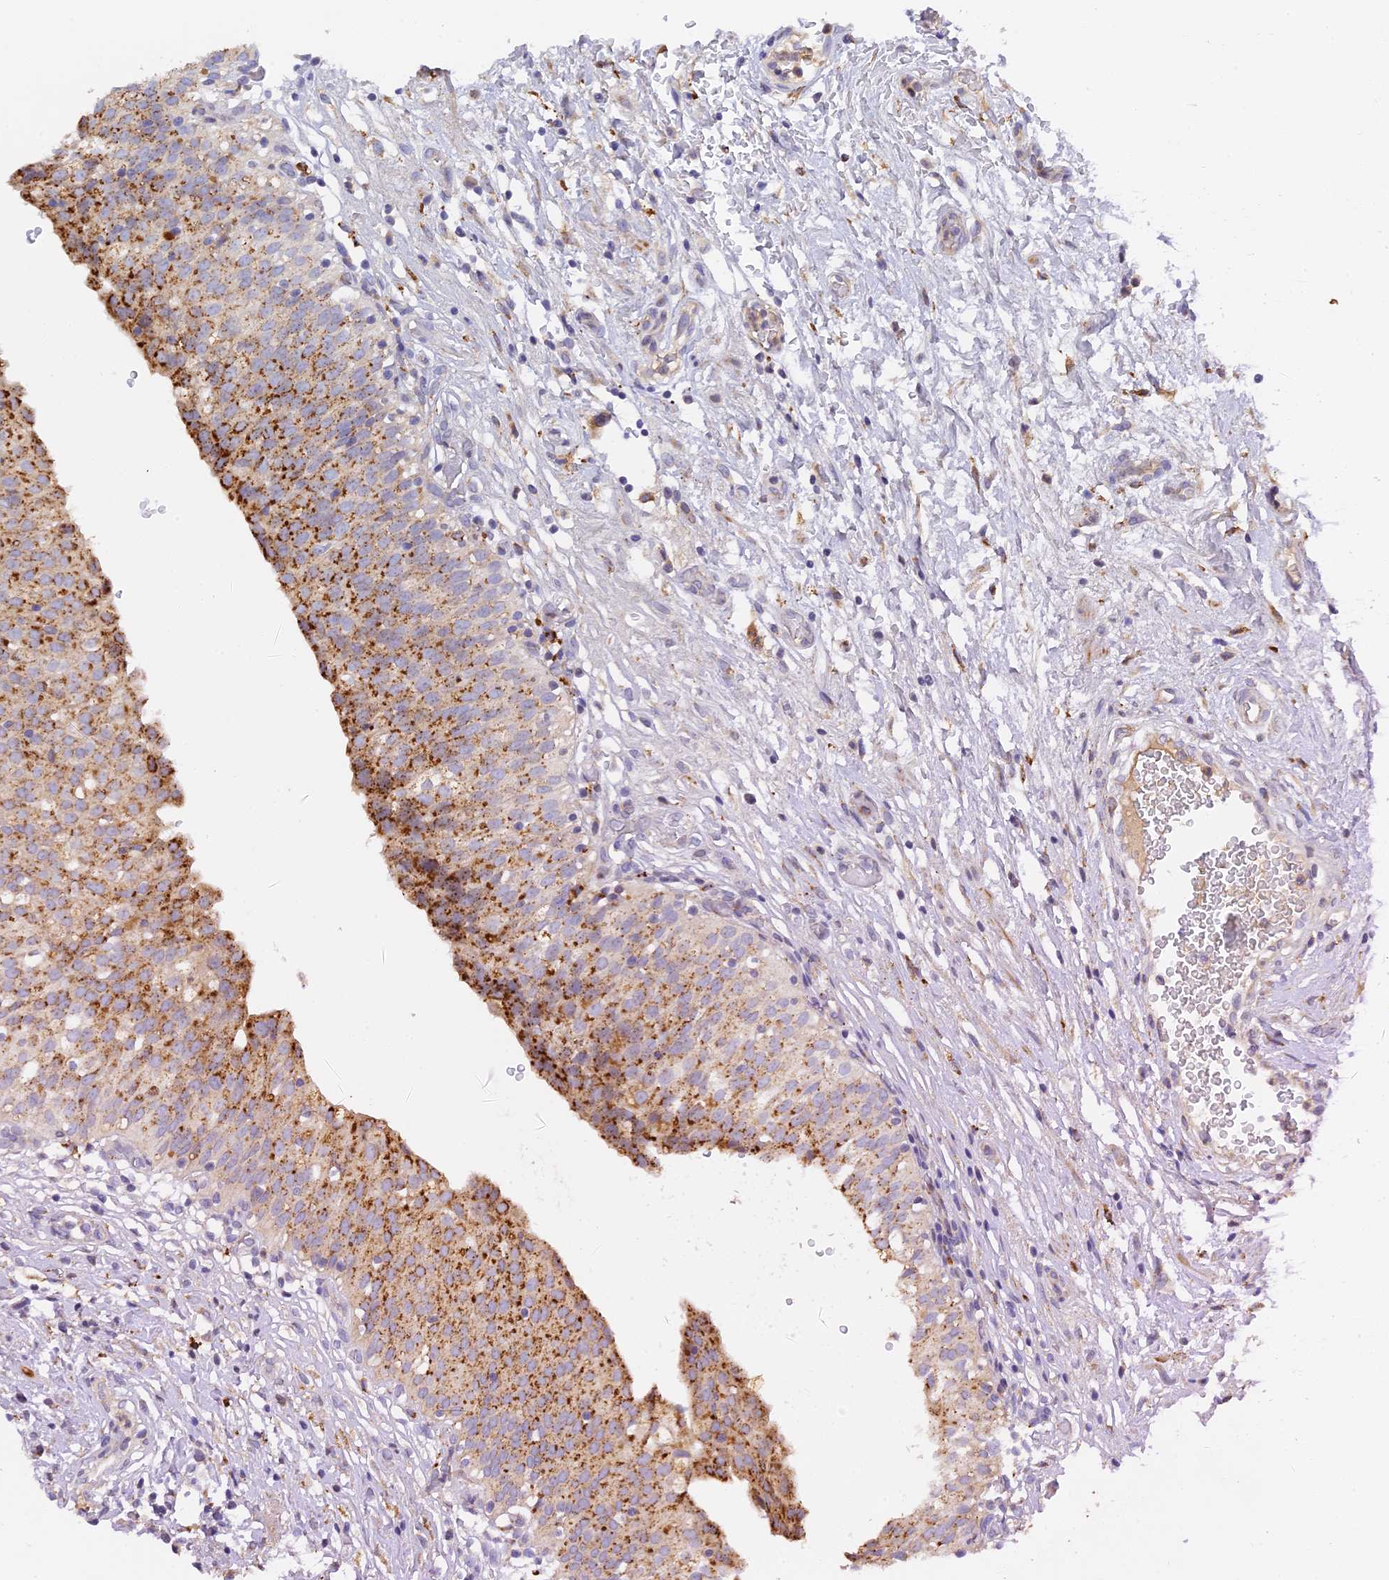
{"staining": {"intensity": "strong", "quantity": "25%-75%", "location": "cytoplasmic/membranous"}, "tissue": "urinary bladder", "cell_type": "Urothelial cells", "image_type": "normal", "snomed": [{"axis": "morphology", "description": "Normal tissue, NOS"}, {"axis": "topography", "description": "Urinary bladder"}], "caption": "Immunohistochemistry (IHC) (DAB) staining of normal urinary bladder demonstrates strong cytoplasmic/membranous protein positivity in about 25%-75% of urothelial cells.", "gene": "RPGRIP1L", "patient": {"sex": "male", "age": 55}}